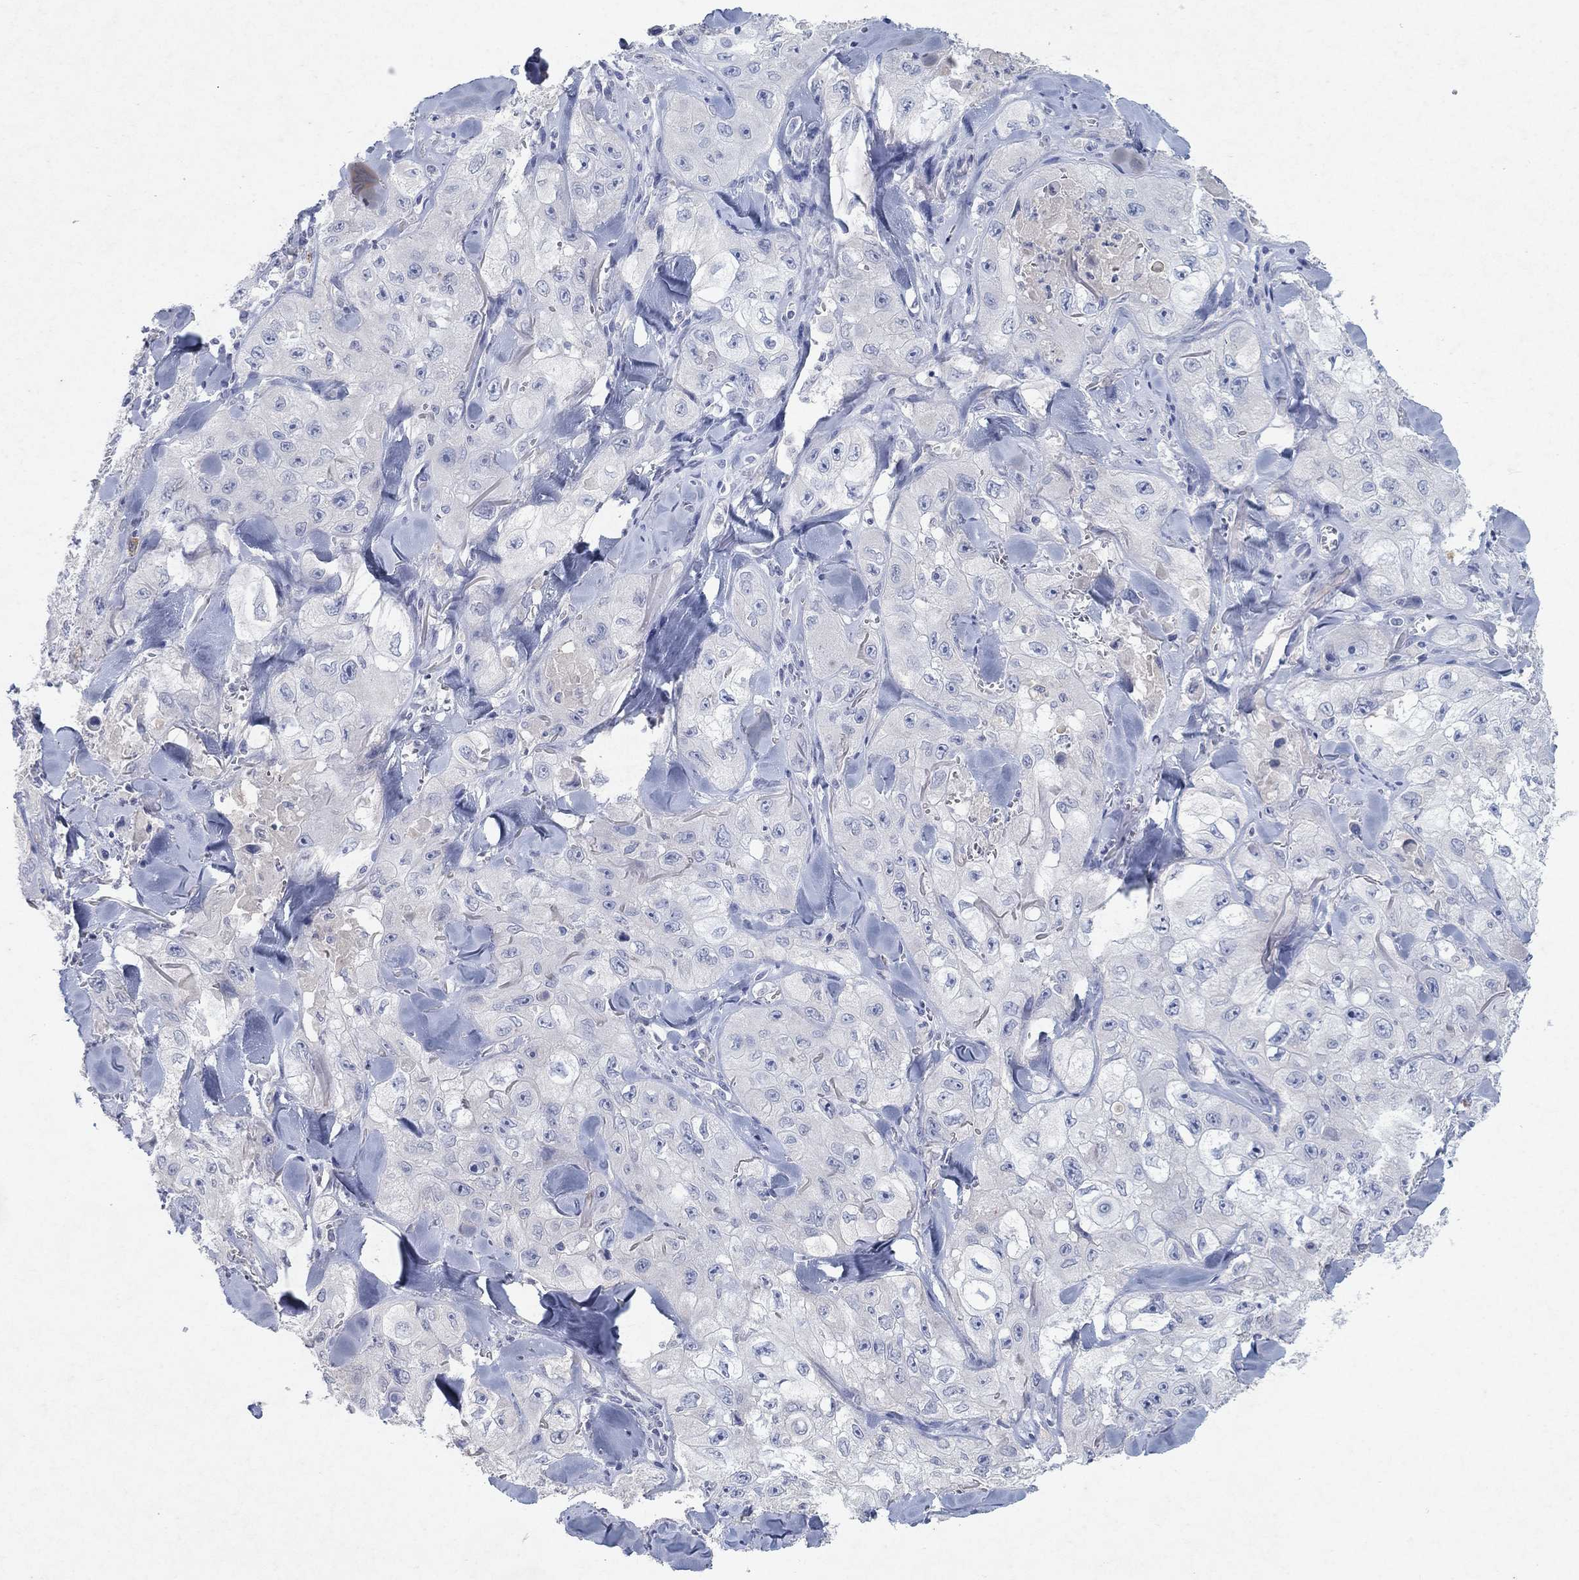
{"staining": {"intensity": "negative", "quantity": "none", "location": "none"}, "tissue": "skin cancer", "cell_type": "Tumor cells", "image_type": "cancer", "snomed": [{"axis": "morphology", "description": "Squamous cell carcinoma, NOS"}, {"axis": "topography", "description": "Skin"}, {"axis": "topography", "description": "Subcutis"}], "caption": "The IHC image has no significant positivity in tumor cells of skin cancer (squamous cell carcinoma) tissue.", "gene": "KRT40", "patient": {"sex": "male", "age": 73}}